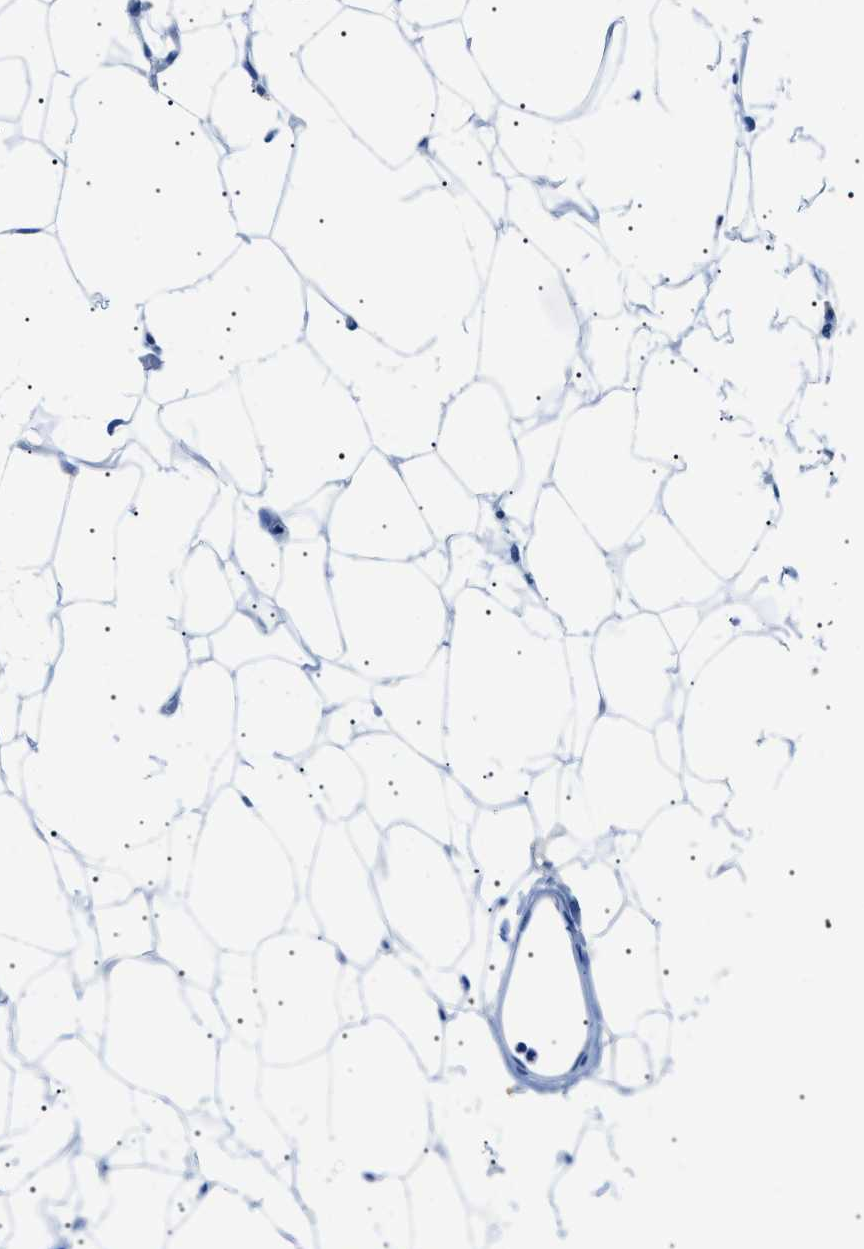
{"staining": {"intensity": "negative", "quantity": "none", "location": "none"}, "tissue": "adipose tissue", "cell_type": "Adipocytes", "image_type": "normal", "snomed": [{"axis": "morphology", "description": "Normal tissue, NOS"}, {"axis": "topography", "description": "Breast"}, {"axis": "topography", "description": "Soft tissue"}], "caption": "The image exhibits no staining of adipocytes in benign adipose tissue.", "gene": "PODXL", "patient": {"sex": "female", "age": 75}}